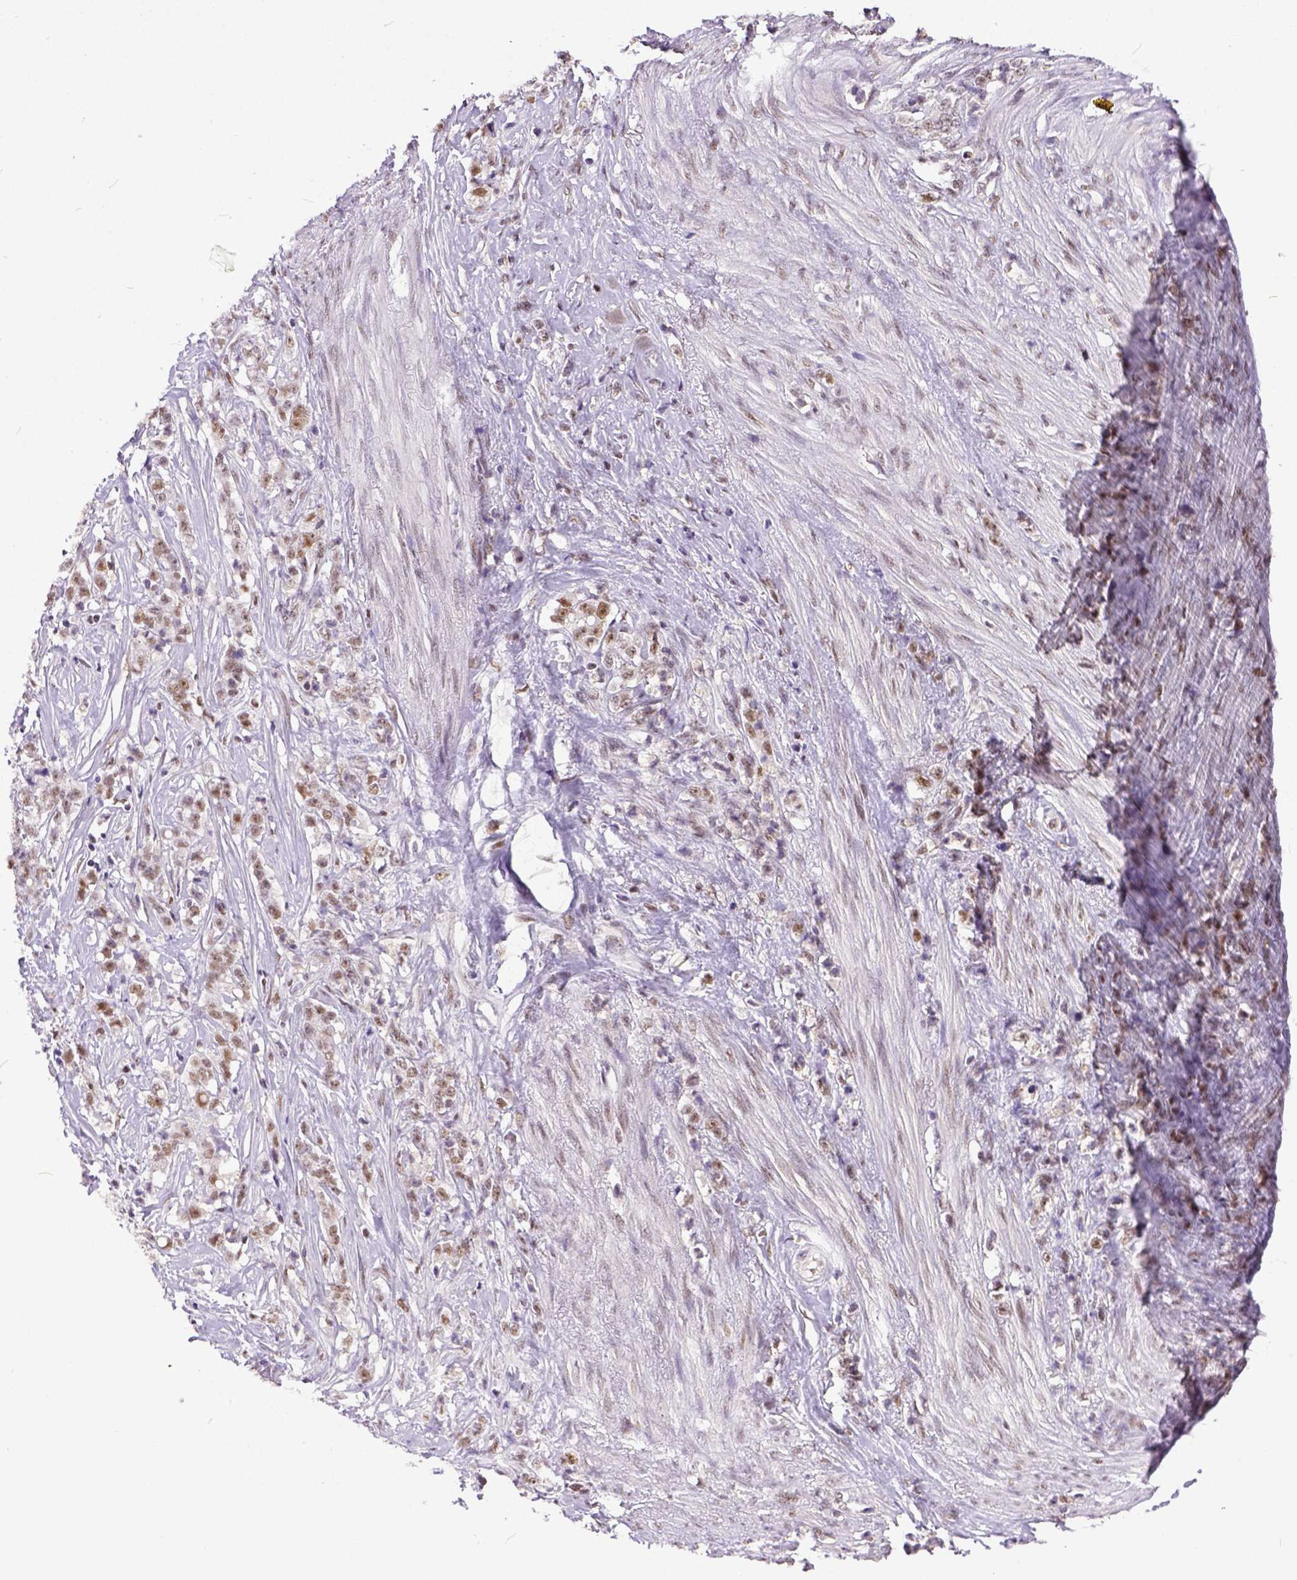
{"staining": {"intensity": "moderate", "quantity": ">75%", "location": "nuclear"}, "tissue": "stomach cancer", "cell_type": "Tumor cells", "image_type": "cancer", "snomed": [{"axis": "morphology", "description": "Adenocarcinoma, NOS"}, {"axis": "topography", "description": "Stomach, lower"}], "caption": "There is medium levels of moderate nuclear positivity in tumor cells of stomach adenocarcinoma, as demonstrated by immunohistochemical staining (brown color).", "gene": "ERCC1", "patient": {"sex": "male", "age": 88}}